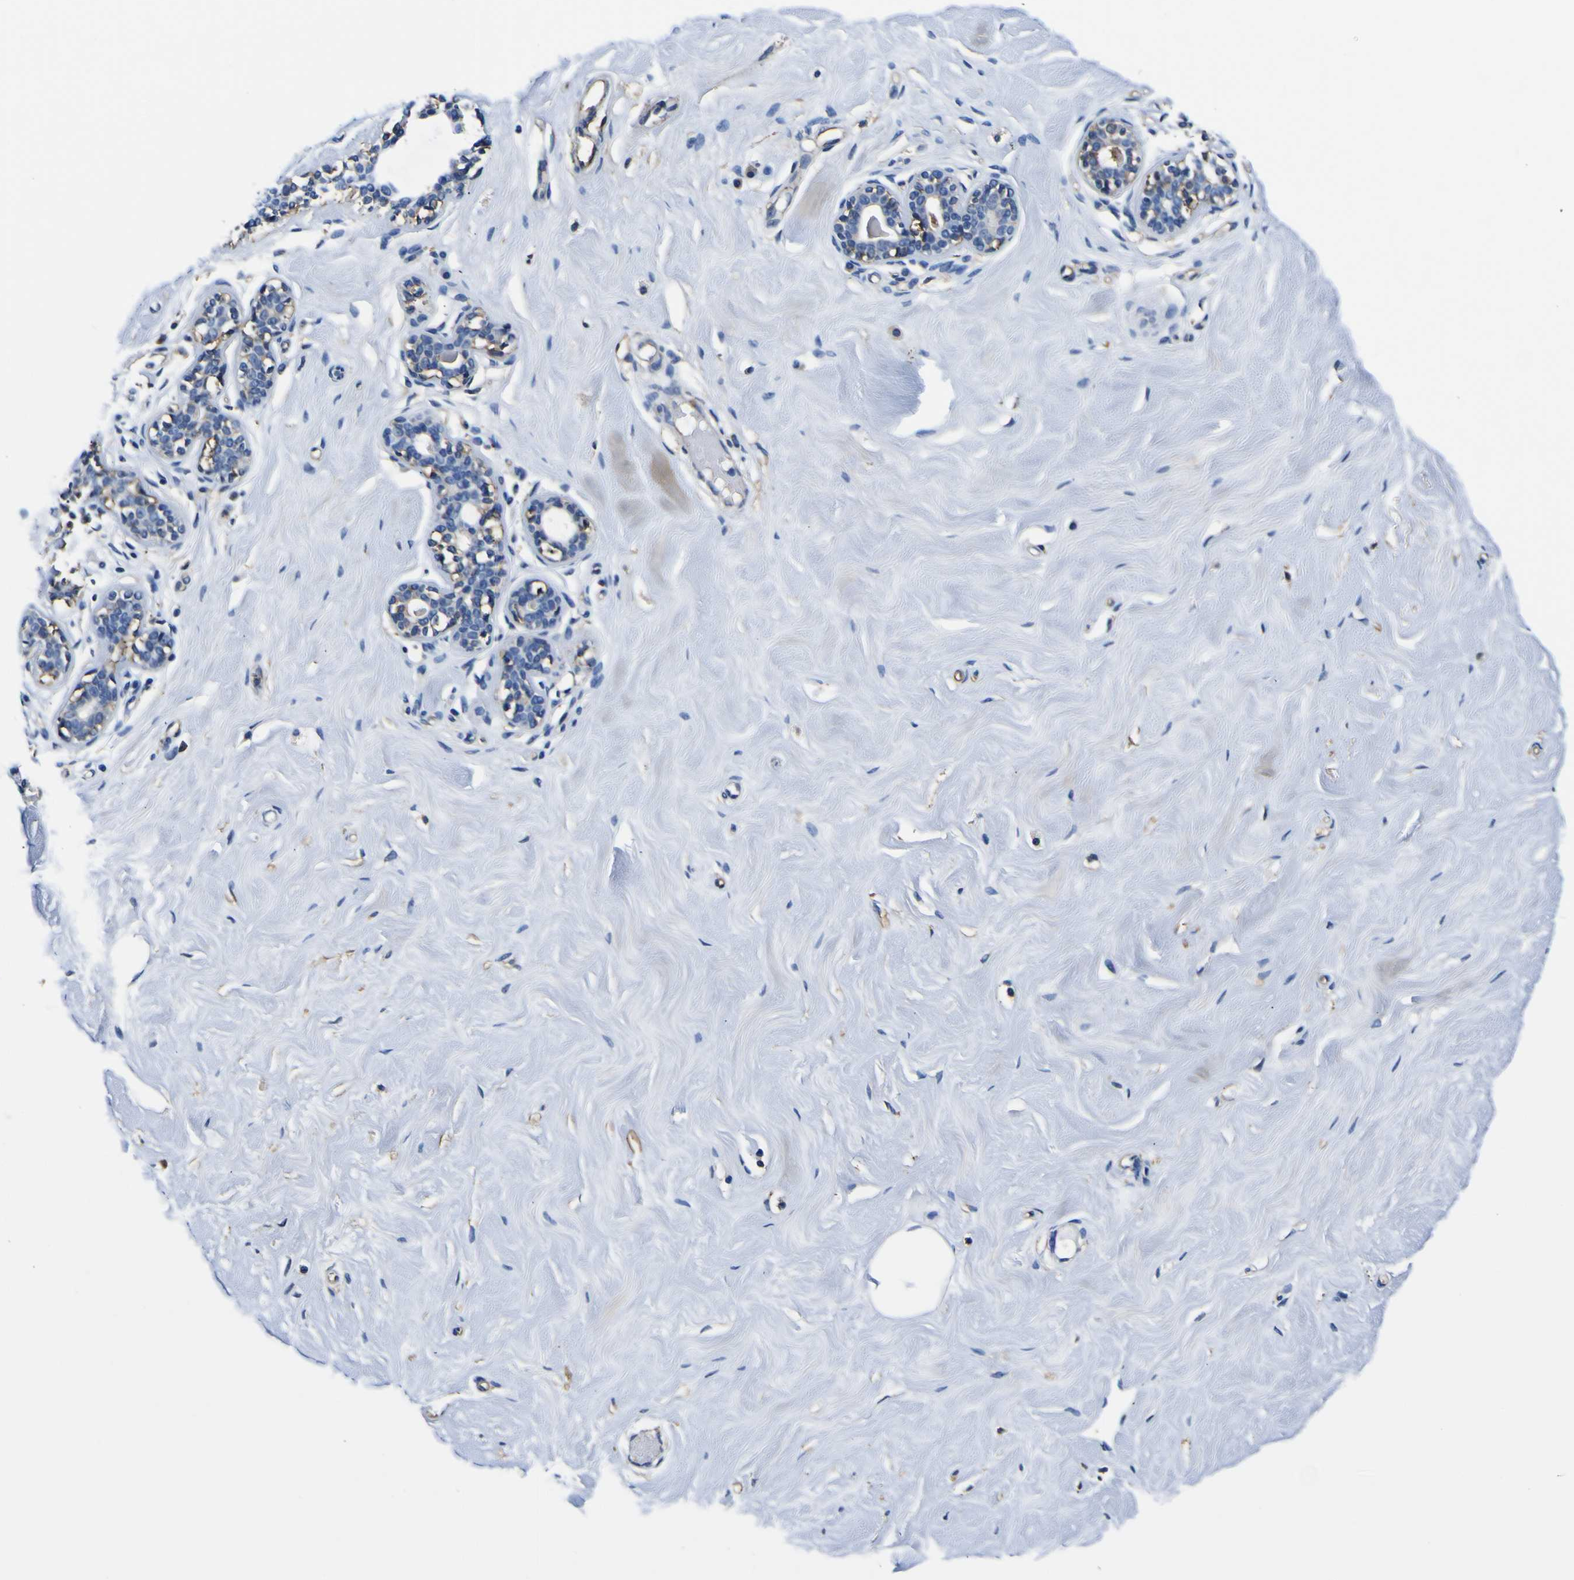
{"staining": {"intensity": "negative", "quantity": "none", "location": "none"}, "tissue": "breast", "cell_type": "Adipocytes", "image_type": "normal", "snomed": [{"axis": "morphology", "description": "Normal tissue, NOS"}, {"axis": "topography", "description": "Breast"}], "caption": "Immunohistochemistry of normal breast reveals no staining in adipocytes. (Stains: DAB (3,3'-diaminobenzidine) immunohistochemistry (IHC) with hematoxylin counter stain, Microscopy: brightfield microscopy at high magnification).", "gene": "PXDN", "patient": {"sex": "female", "age": 23}}